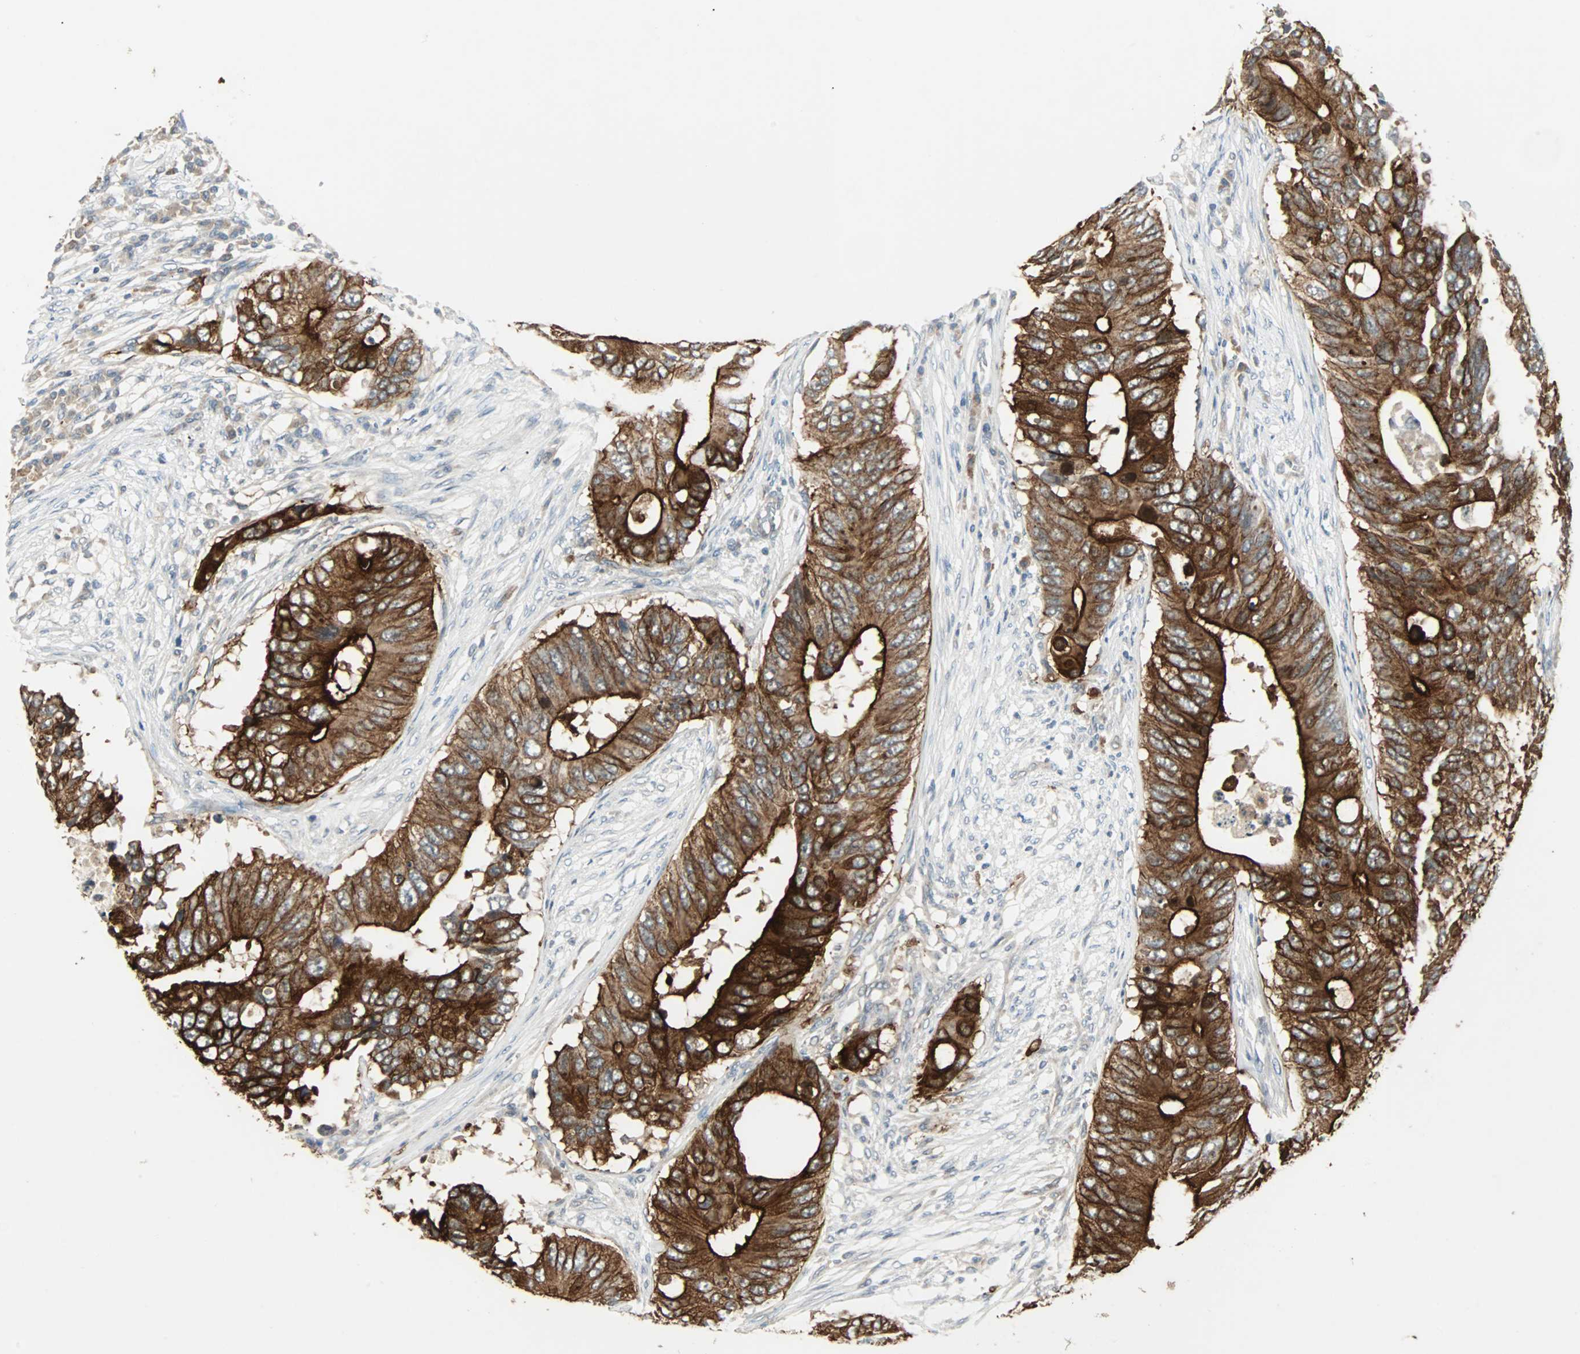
{"staining": {"intensity": "strong", "quantity": ">75%", "location": "cytoplasmic/membranous"}, "tissue": "colorectal cancer", "cell_type": "Tumor cells", "image_type": "cancer", "snomed": [{"axis": "morphology", "description": "Adenocarcinoma, NOS"}, {"axis": "topography", "description": "Colon"}], "caption": "Colorectal cancer (adenocarcinoma) stained with DAB immunohistochemistry (IHC) demonstrates high levels of strong cytoplasmic/membranous positivity in approximately >75% of tumor cells. (DAB = brown stain, brightfield microscopy at high magnification).", "gene": "CMC2", "patient": {"sex": "male", "age": 71}}